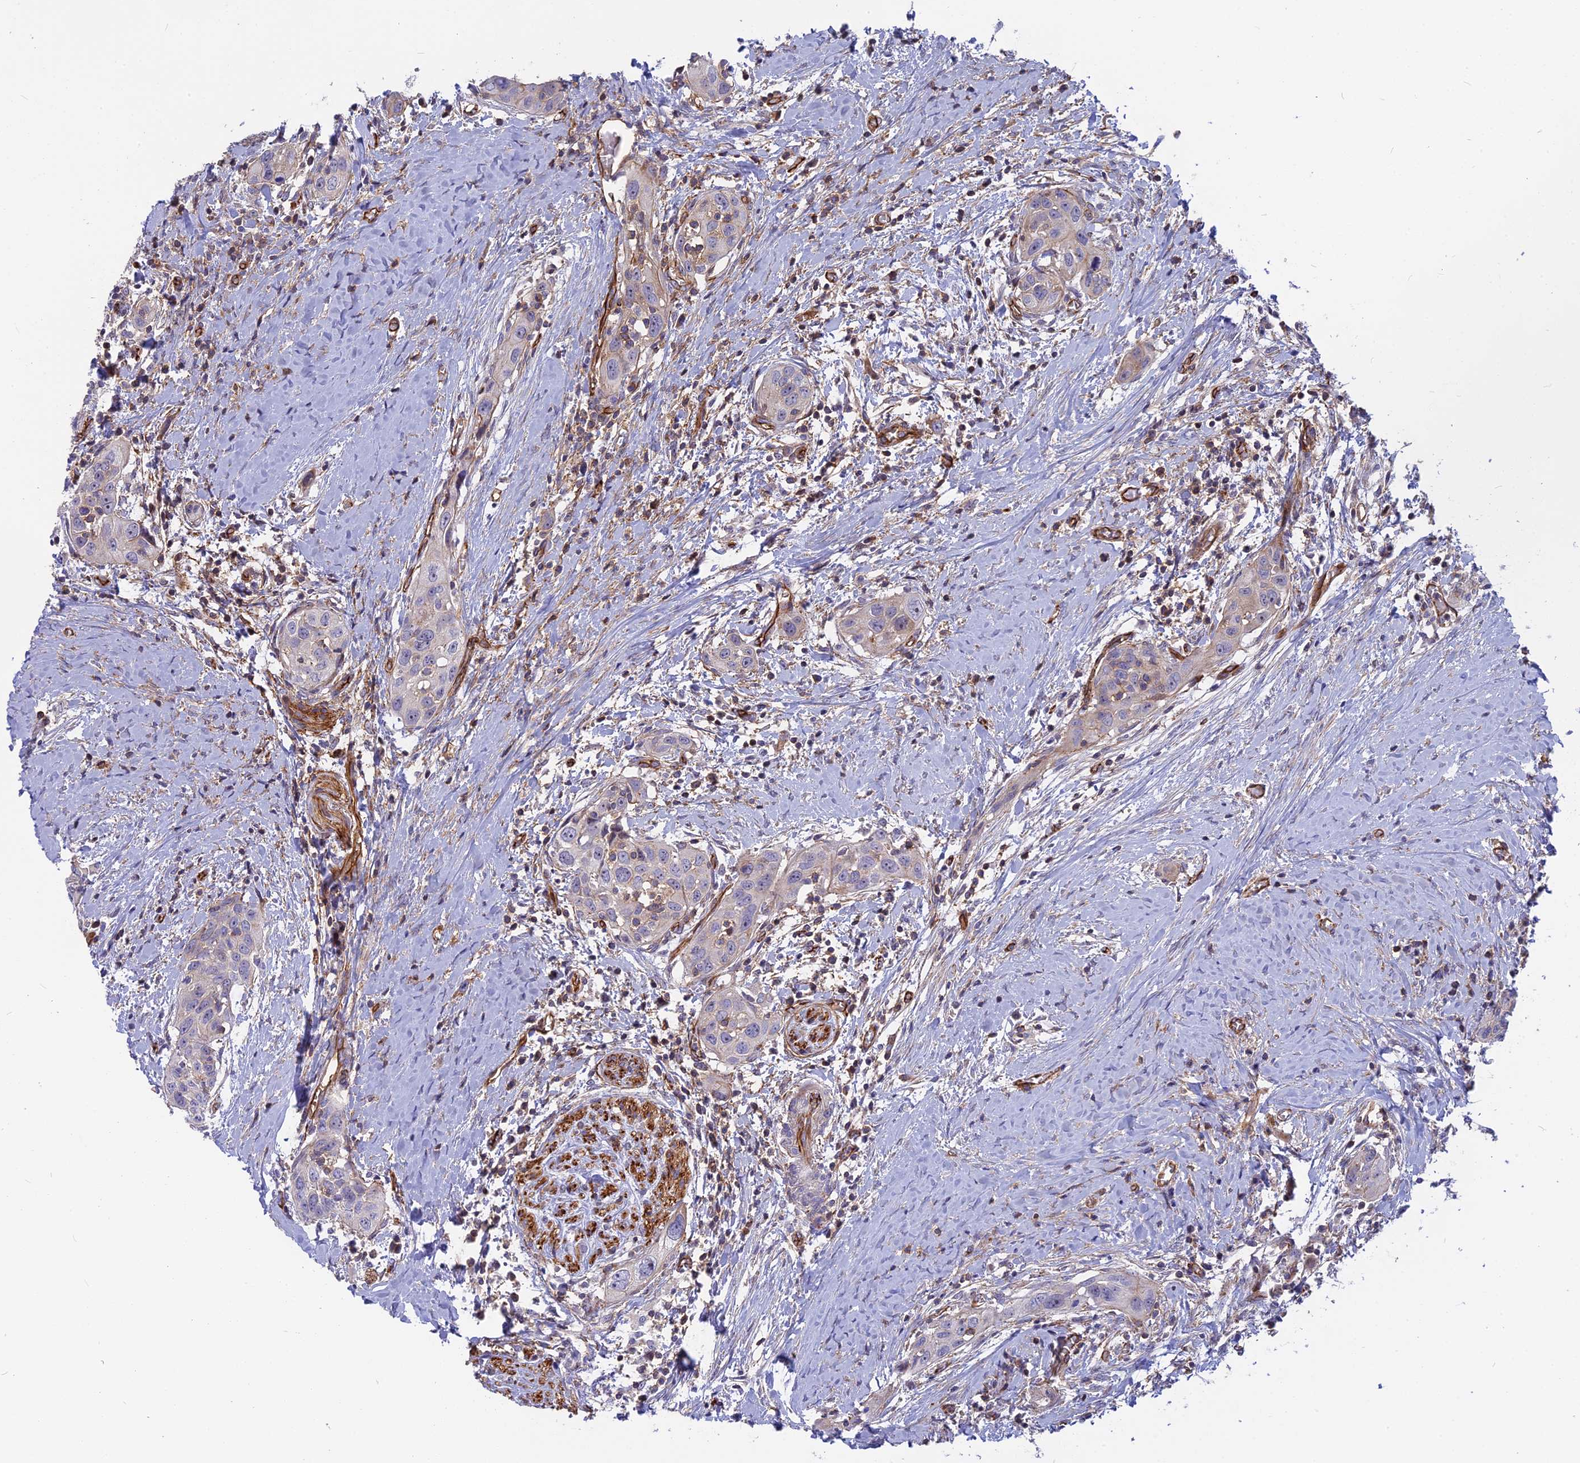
{"staining": {"intensity": "weak", "quantity": "<25%", "location": "cytoplasmic/membranous"}, "tissue": "head and neck cancer", "cell_type": "Tumor cells", "image_type": "cancer", "snomed": [{"axis": "morphology", "description": "Squamous cell carcinoma, NOS"}, {"axis": "topography", "description": "Oral tissue"}, {"axis": "topography", "description": "Head-Neck"}], "caption": "Head and neck cancer stained for a protein using immunohistochemistry (IHC) demonstrates no staining tumor cells.", "gene": "CNBD2", "patient": {"sex": "female", "age": 50}}